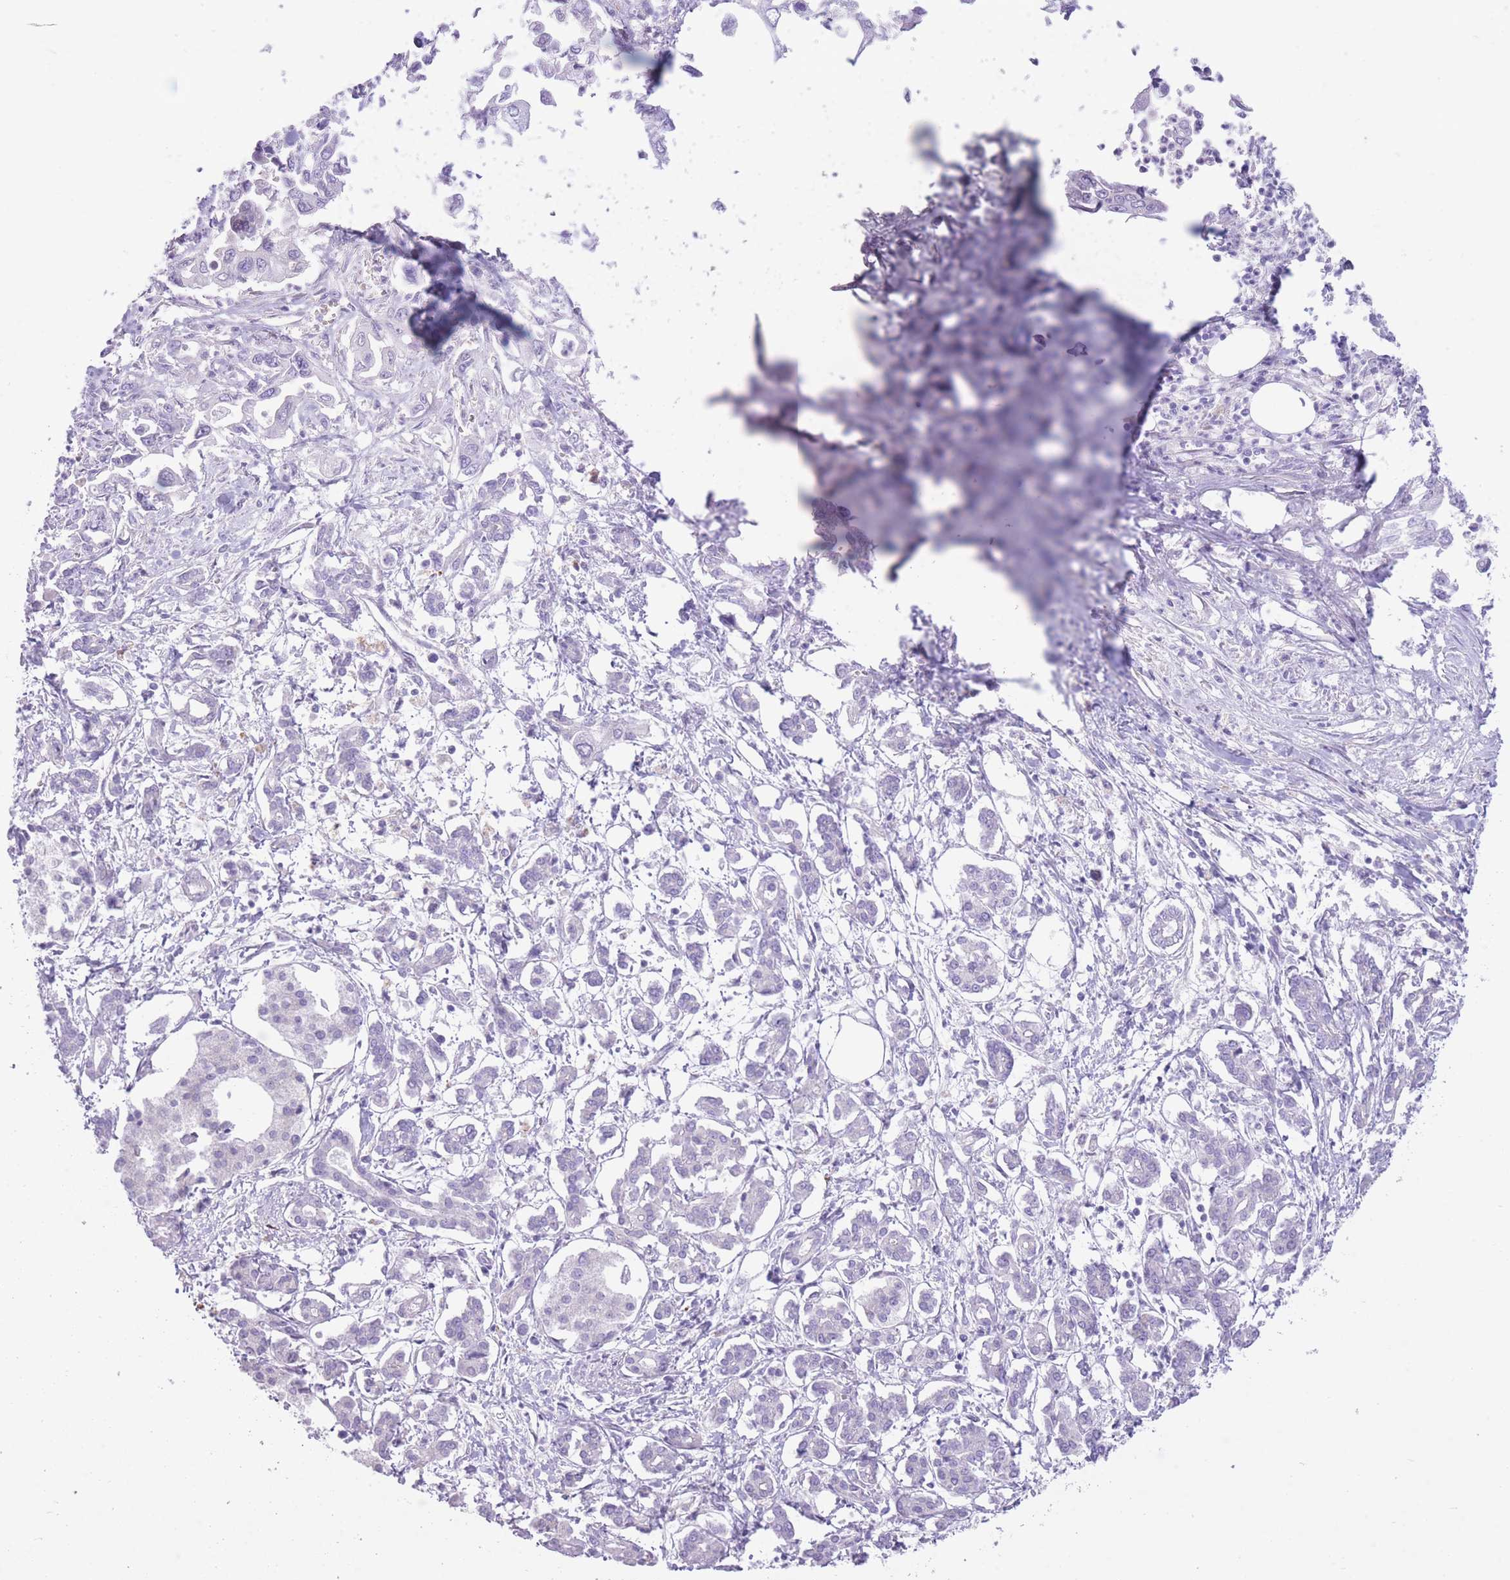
{"staining": {"intensity": "negative", "quantity": "none", "location": "none"}, "tissue": "pancreatic cancer", "cell_type": "Tumor cells", "image_type": "cancer", "snomed": [{"axis": "morphology", "description": "Adenocarcinoma, NOS"}, {"axis": "topography", "description": "Pancreas"}], "caption": "Histopathology image shows no protein expression in tumor cells of adenocarcinoma (pancreatic) tissue.", "gene": "WDR70", "patient": {"sex": "male", "age": 61}}